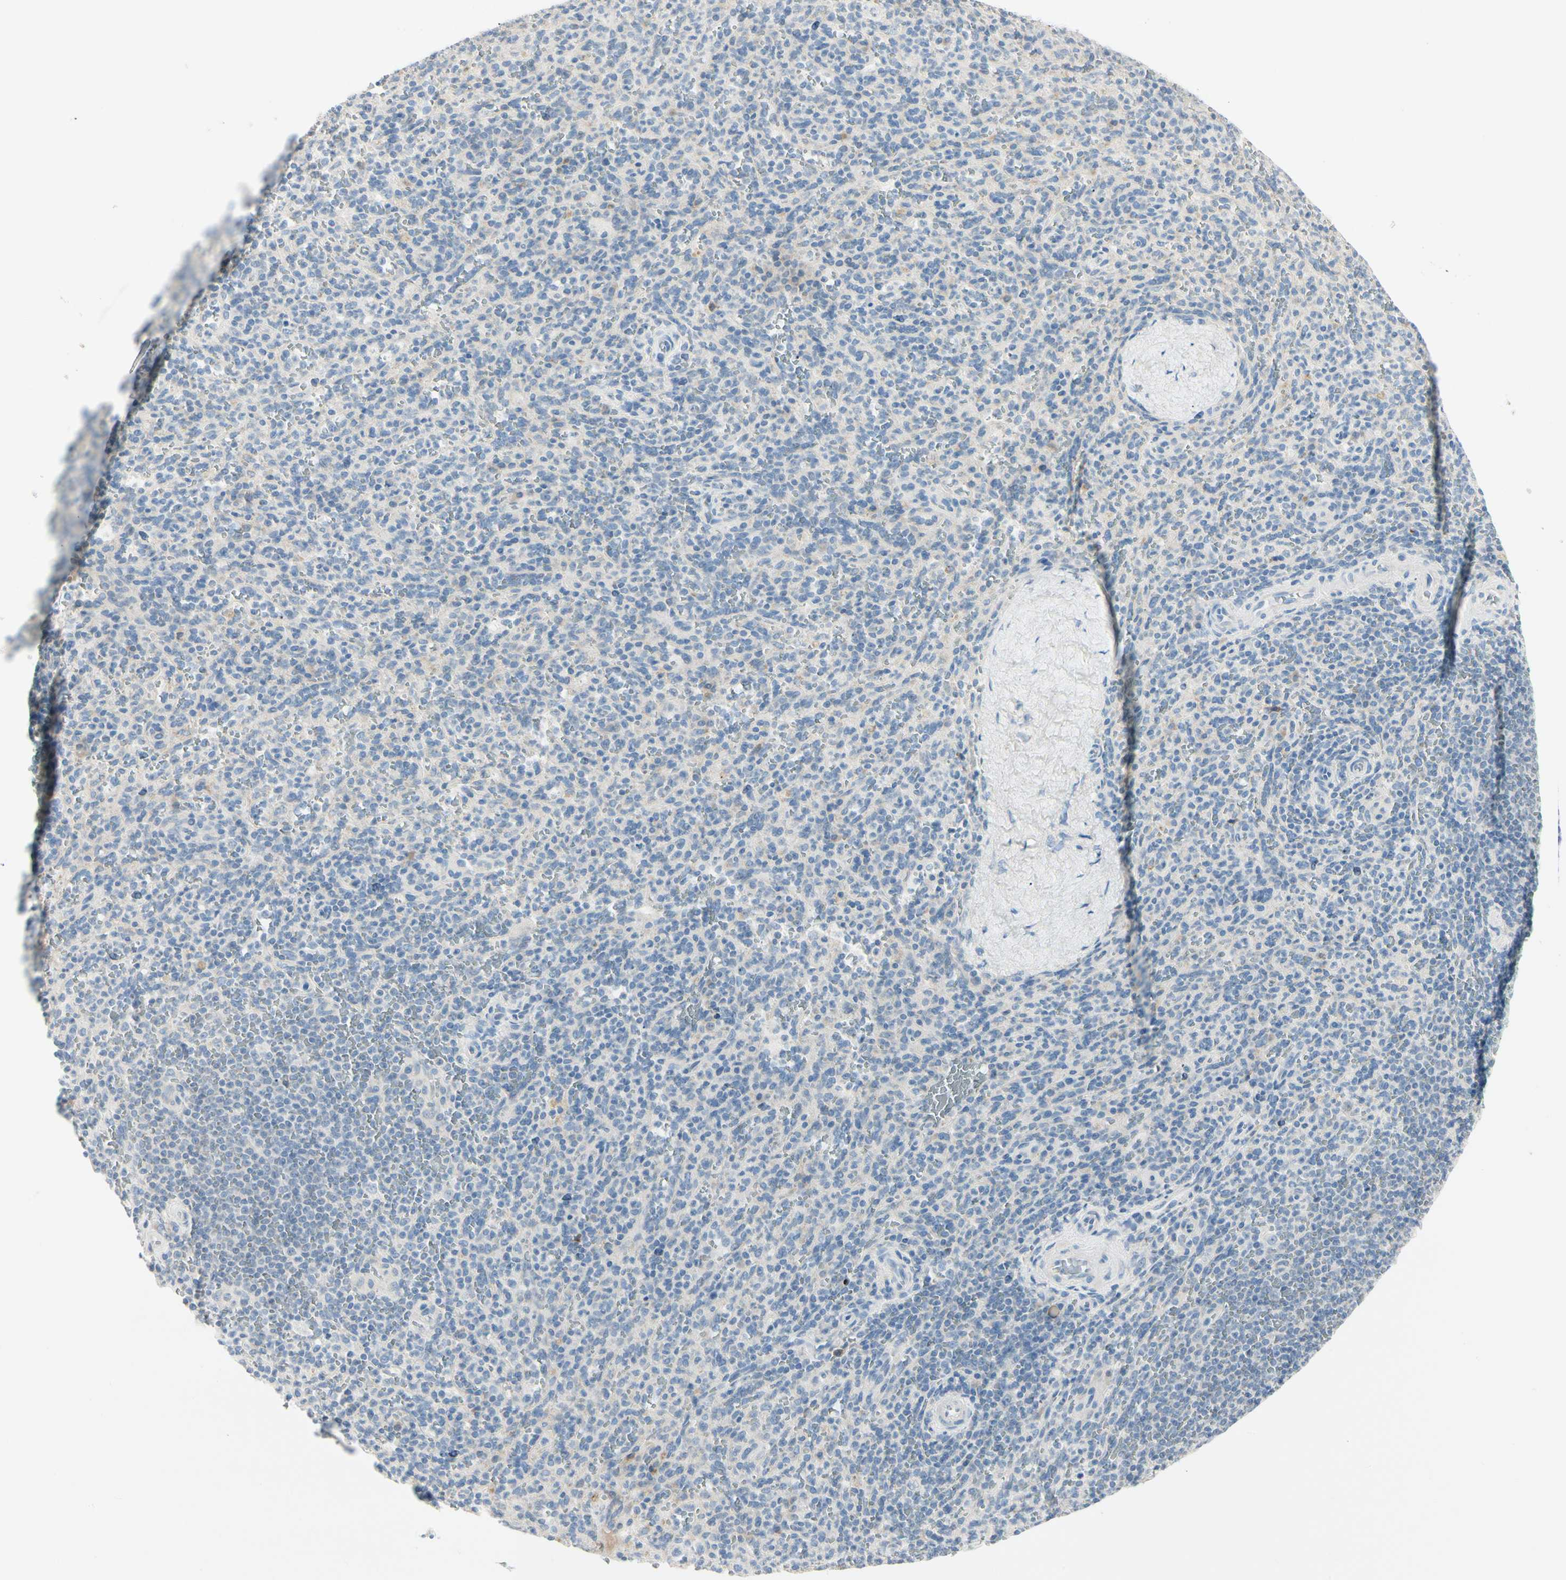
{"staining": {"intensity": "strong", "quantity": "<25%", "location": "cytoplasmic/membranous"}, "tissue": "spleen", "cell_type": "Cells in red pulp", "image_type": "normal", "snomed": [{"axis": "morphology", "description": "Normal tissue, NOS"}, {"axis": "topography", "description": "Spleen"}], "caption": "A medium amount of strong cytoplasmic/membranous positivity is appreciated in about <25% of cells in red pulp in benign spleen.", "gene": "ALDH18A1", "patient": {"sex": "male", "age": 36}}